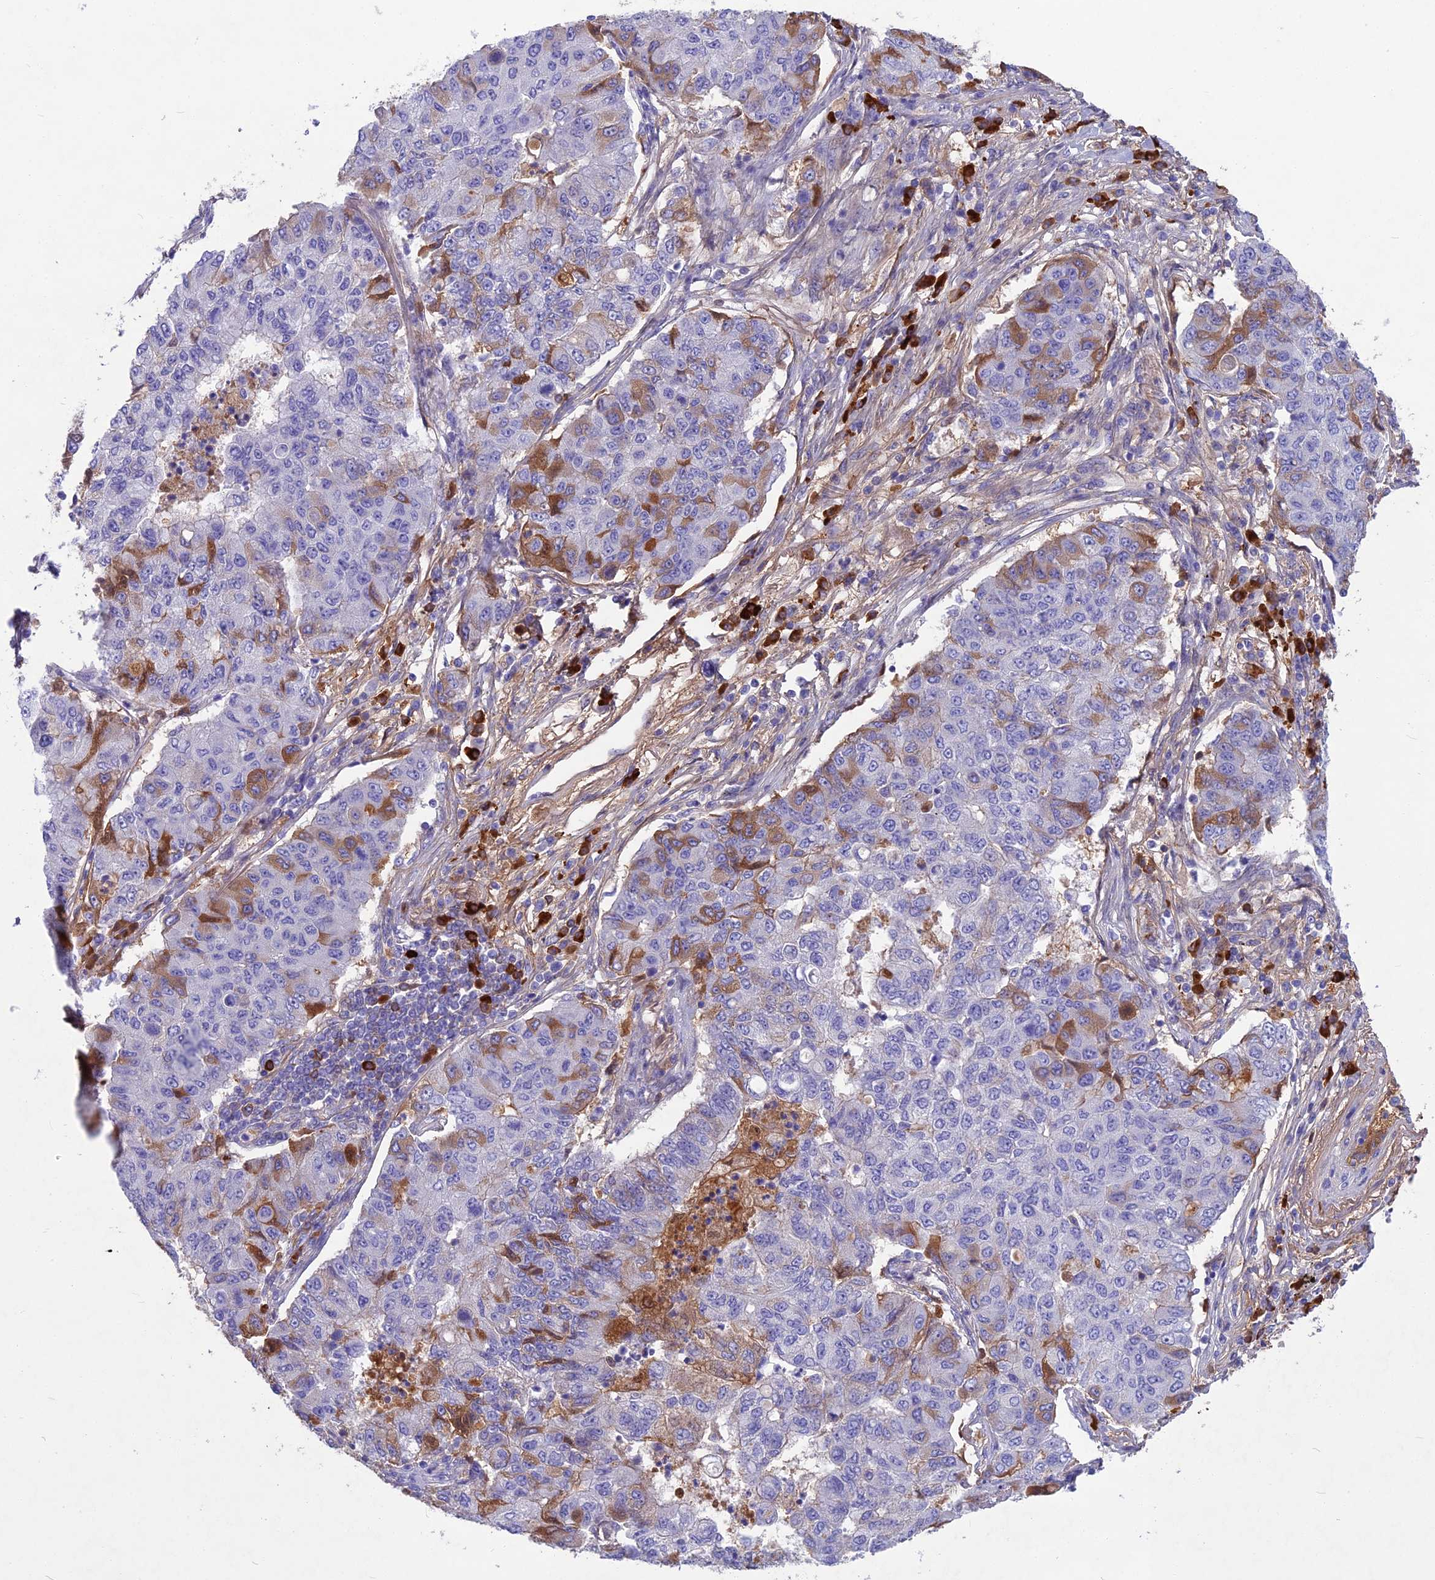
{"staining": {"intensity": "moderate", "quantity": "<25%", "location": "cytoplasmic/membranous"}, "tissue": "lung cancer", "cell_type": "Tumor cells", "image_type": "cancer", "snomed": [{"axis": "morphology", "description": "Squamous cell carcinoma, NOS"}, {"axis": "topography", "description": "Lung"}], "caption": "High-power microscopy captured an immunohistochemistry (IHC) photomicrograph of lung cancer, revealing moderate cytoplasmic/membranous staining in about <25% of tumor cells. Using DAB (3,3'-diaminobenzidine) (brown) and hematoxylin (blue) stains, captured at high magnification using brightfield microscopy.", "gene": "SNAP91", "patient": {"sex": "male", "age": 74}}